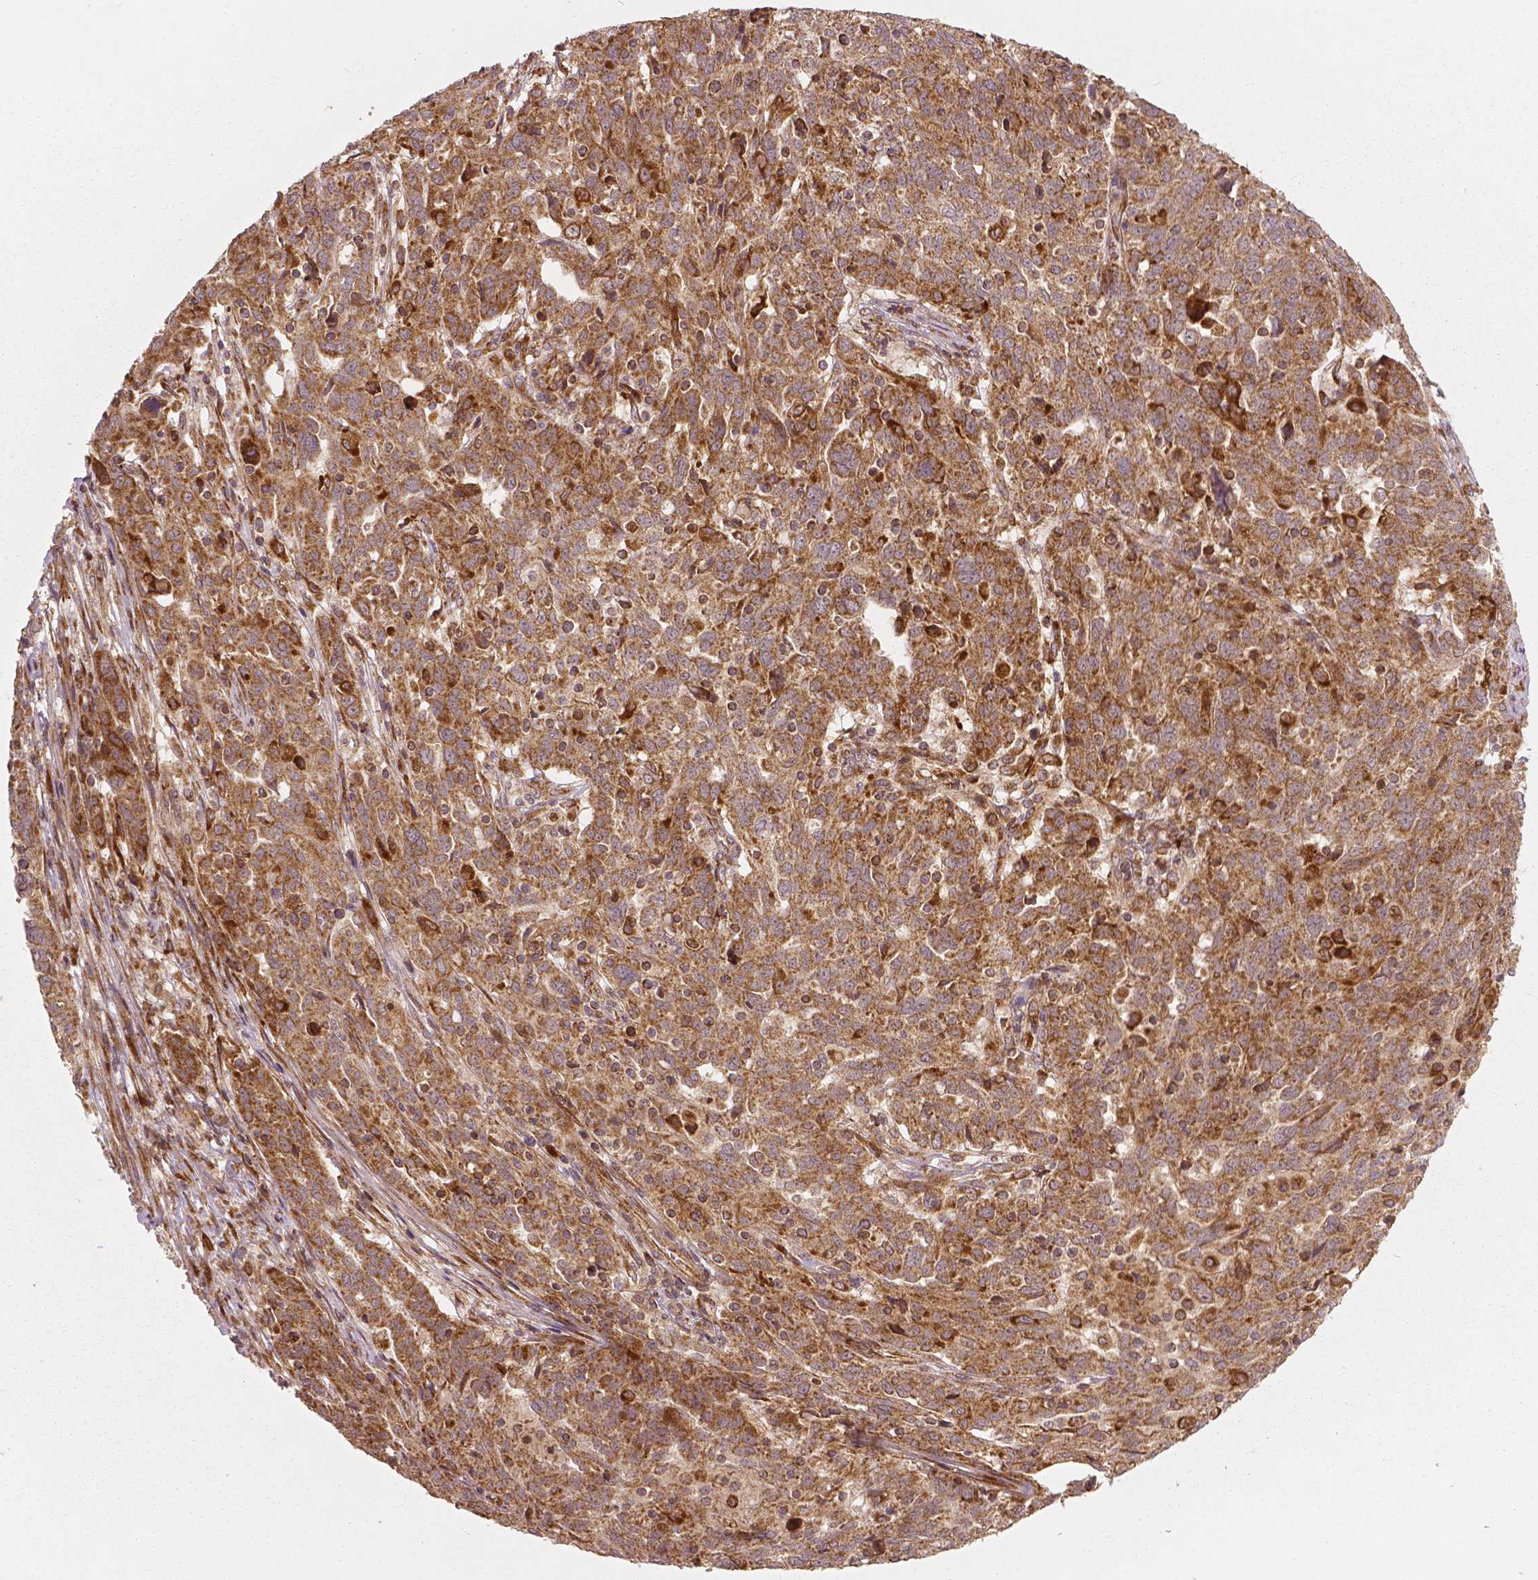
{"staining": {"intensity": "moderate", "quantity": ">75%", "location": "cytoplasmic/membranous"}, "tissue": "ovarian cancer", "cell_type": "Tumor cells", "image_type": "cancer", "snomed": [{"axis": "morphology", "description": "Cystadenocarcinoma, serous, NOS"}, {"axis": "topography", "description": "Ovary"}], "caption": "Serous cystadenocarcinoma (ovarian) was stained to show a protein in brown. There is medium levels of moderate cytoplasmic/membranous staining in about >75% of tumor cells. (IHC, brightfield microscopy, high magnification).", "gene": "PGAM5", "patient": {"sex": "female", "age": 67}}